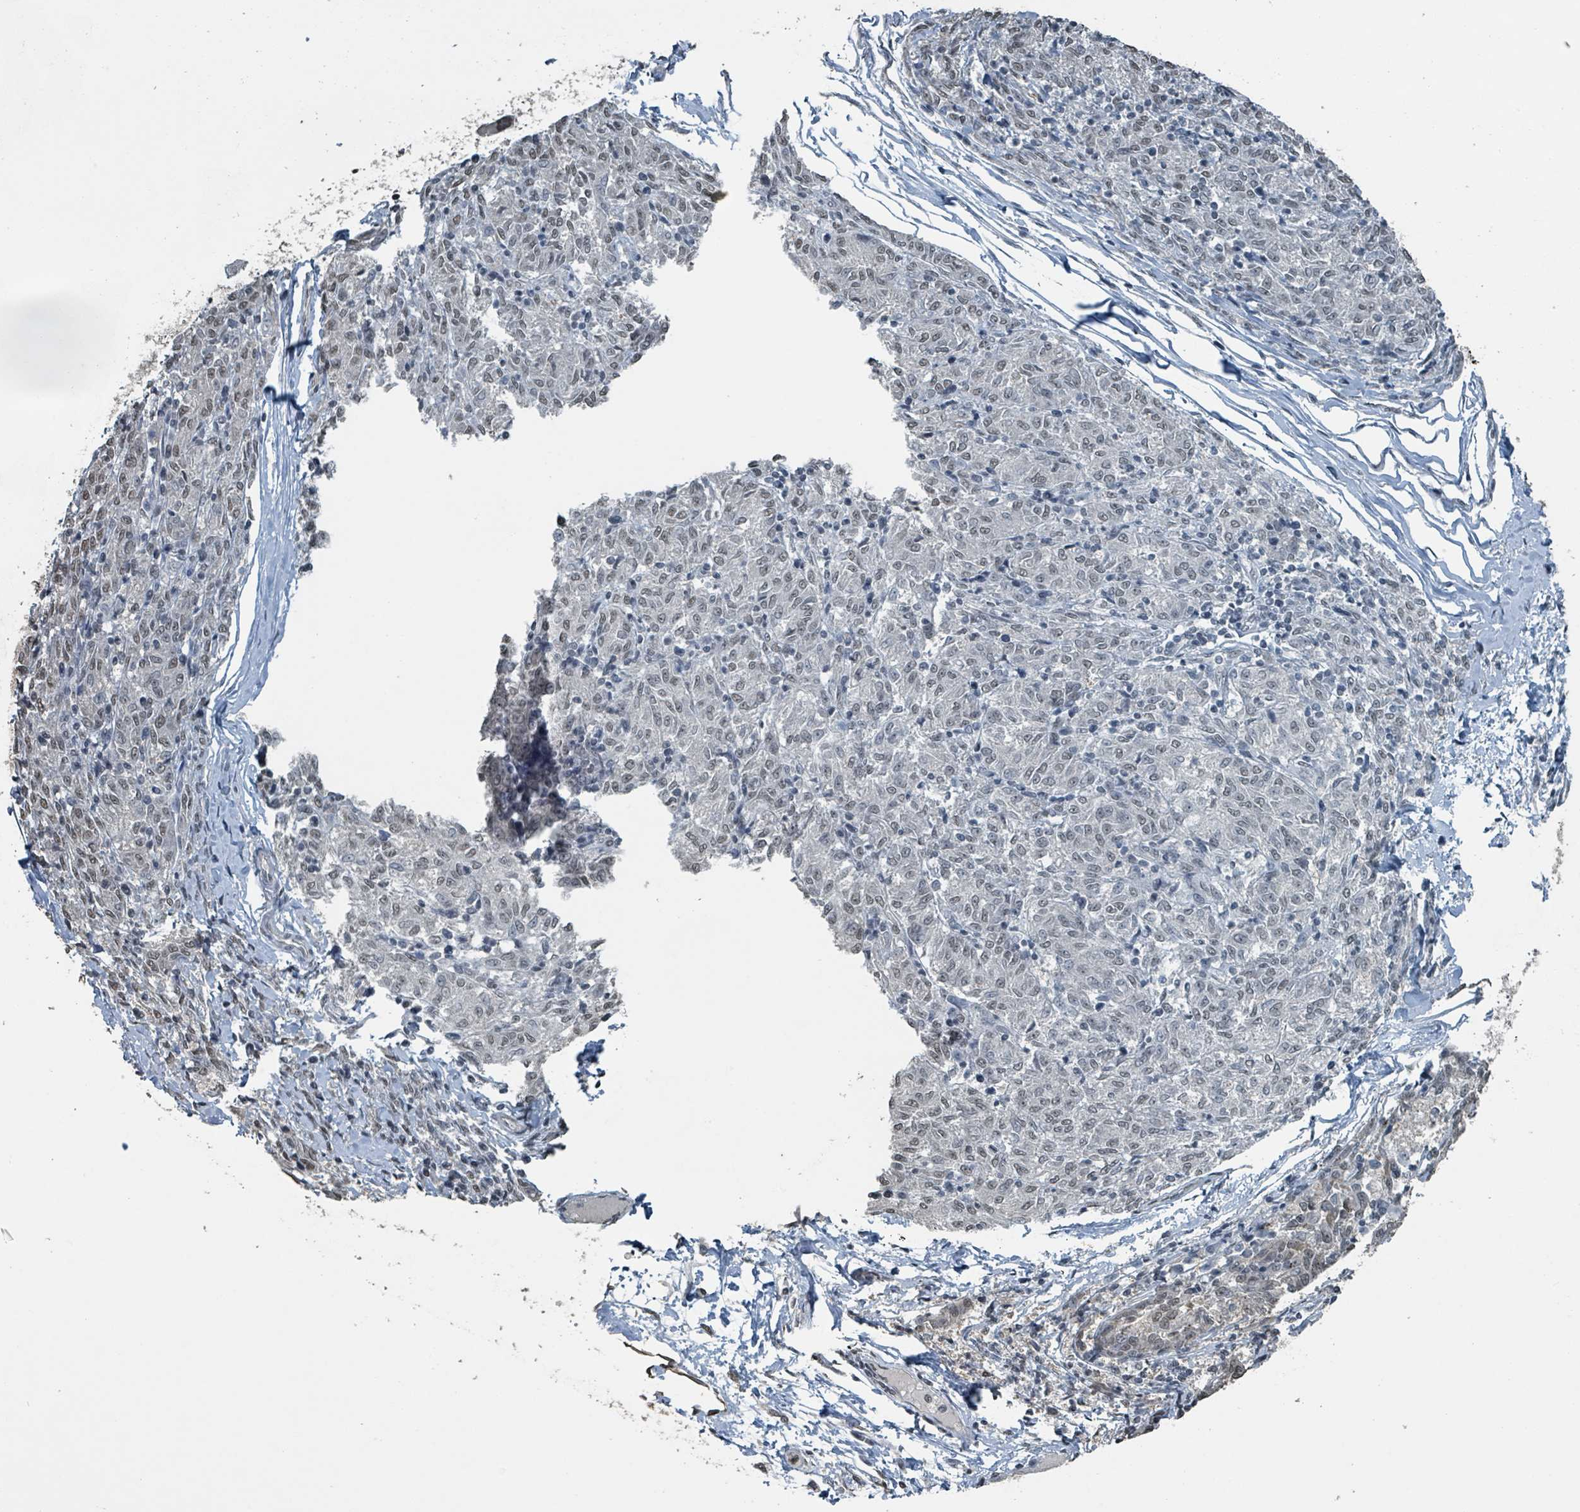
{"staining": {"intensity": "weak", "quantity": "<25%", "location": "nuclear"}, "tissue": "melanoma", "cell_type": "Tumor cells", "image_type": "cancer", "snomed": [{"axis": "morphology", "description": "Malignant melanoma, NOS"}, {"axis": "topography", "description": "Skin"}], "caption": "An immunohistochemistry micrograph of malignant melanoma is shown. There is no staining in tumor cells of malignant melanoma. (DAB IHC, high magnification).", "gene": "PHIP", "patient": {"sex": "female", "age": 72}}